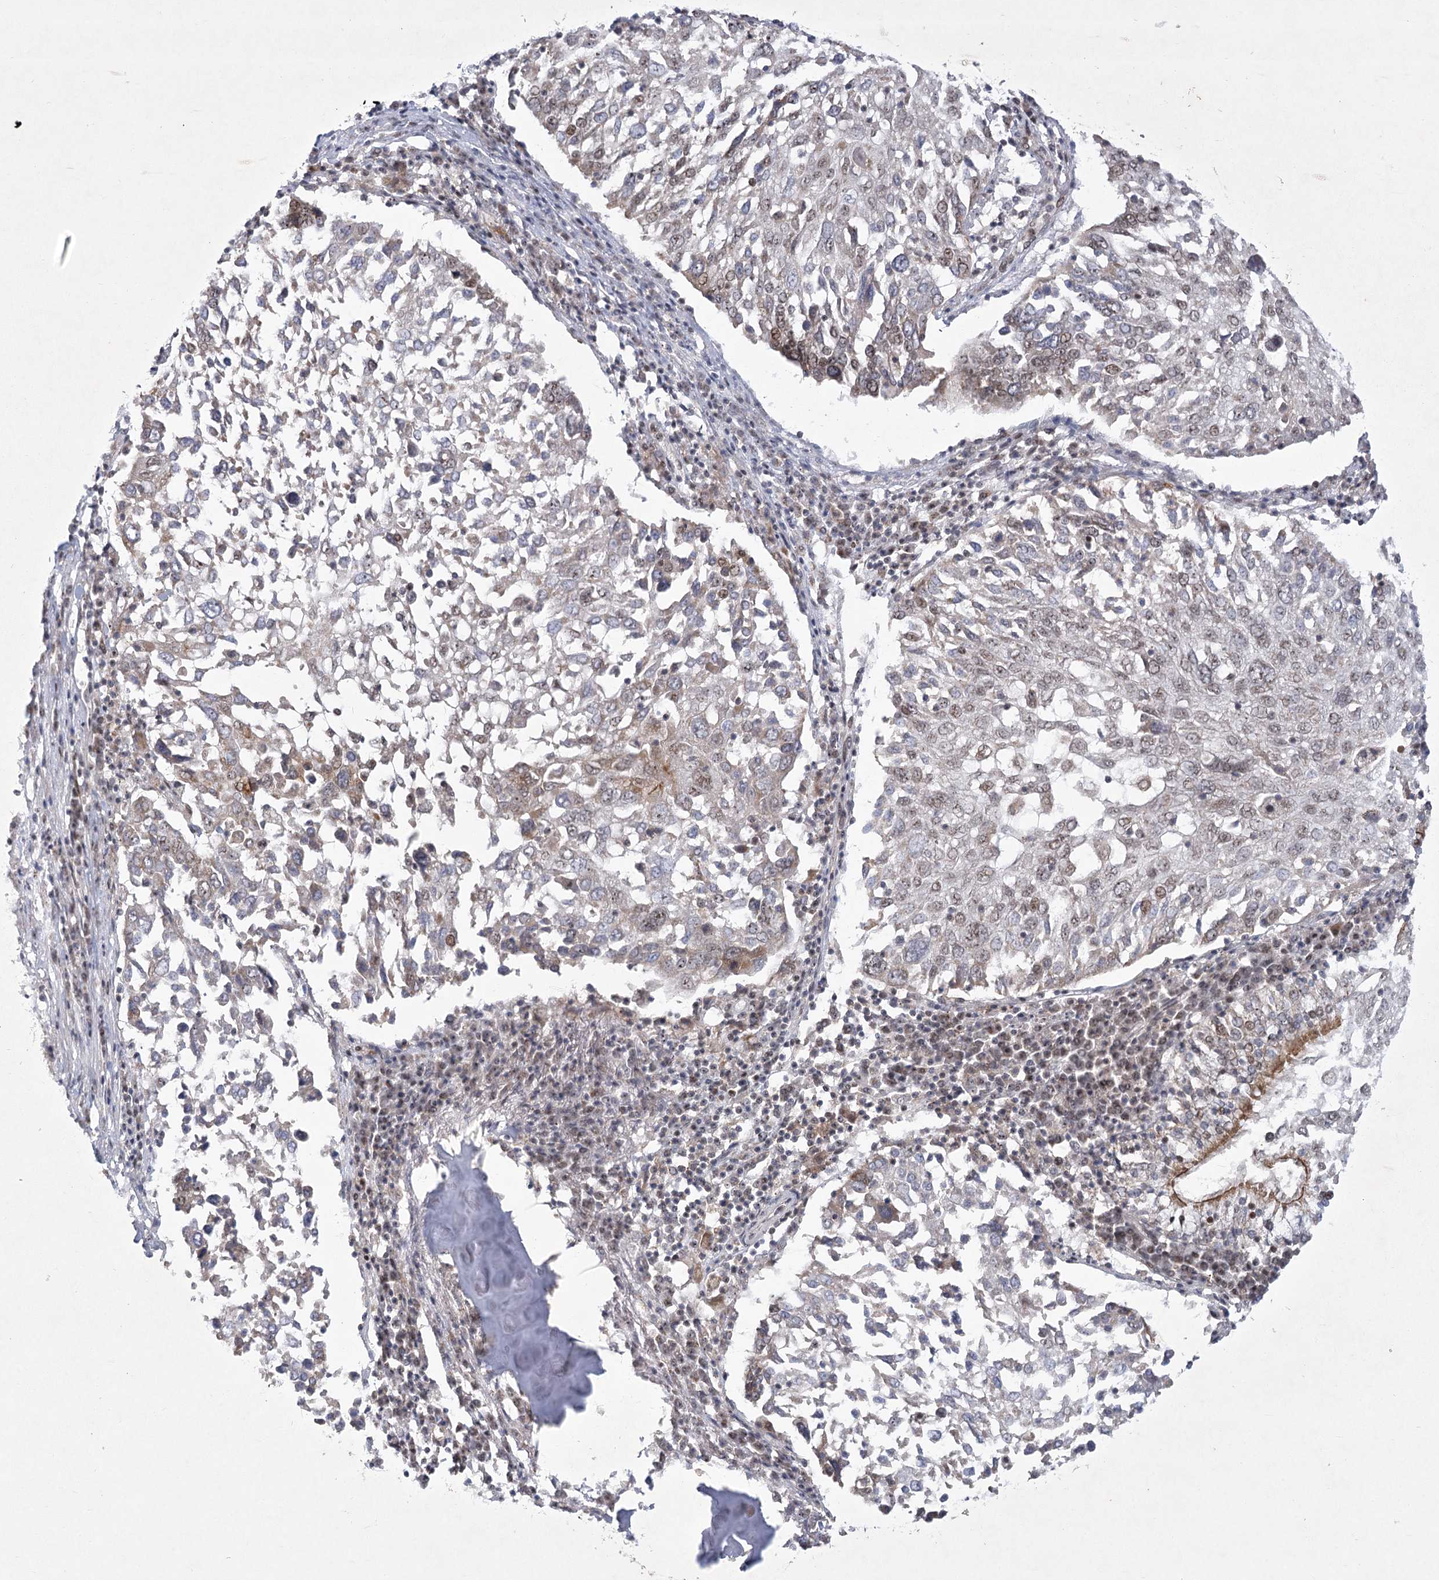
{"staining": {"intensity": "weak", "quantity": ">75%", "location": "nuclear"}, "tissue": "lung cancer", "cell_type": "Tumor cells", "image_type": "cancer", "snomed": [{"axis": "morphology", "description": "Squamous cell carcinoma, NOS"}, {"axis": "topography", "description": "Lung"}], "caption": "Human lung cancer stained for a protein (brown) shows weak nuclear positive expression in approximately >75% of tumor cells.", "gene": "CIB4", "patient": {"sex": "male", "age": 65}}